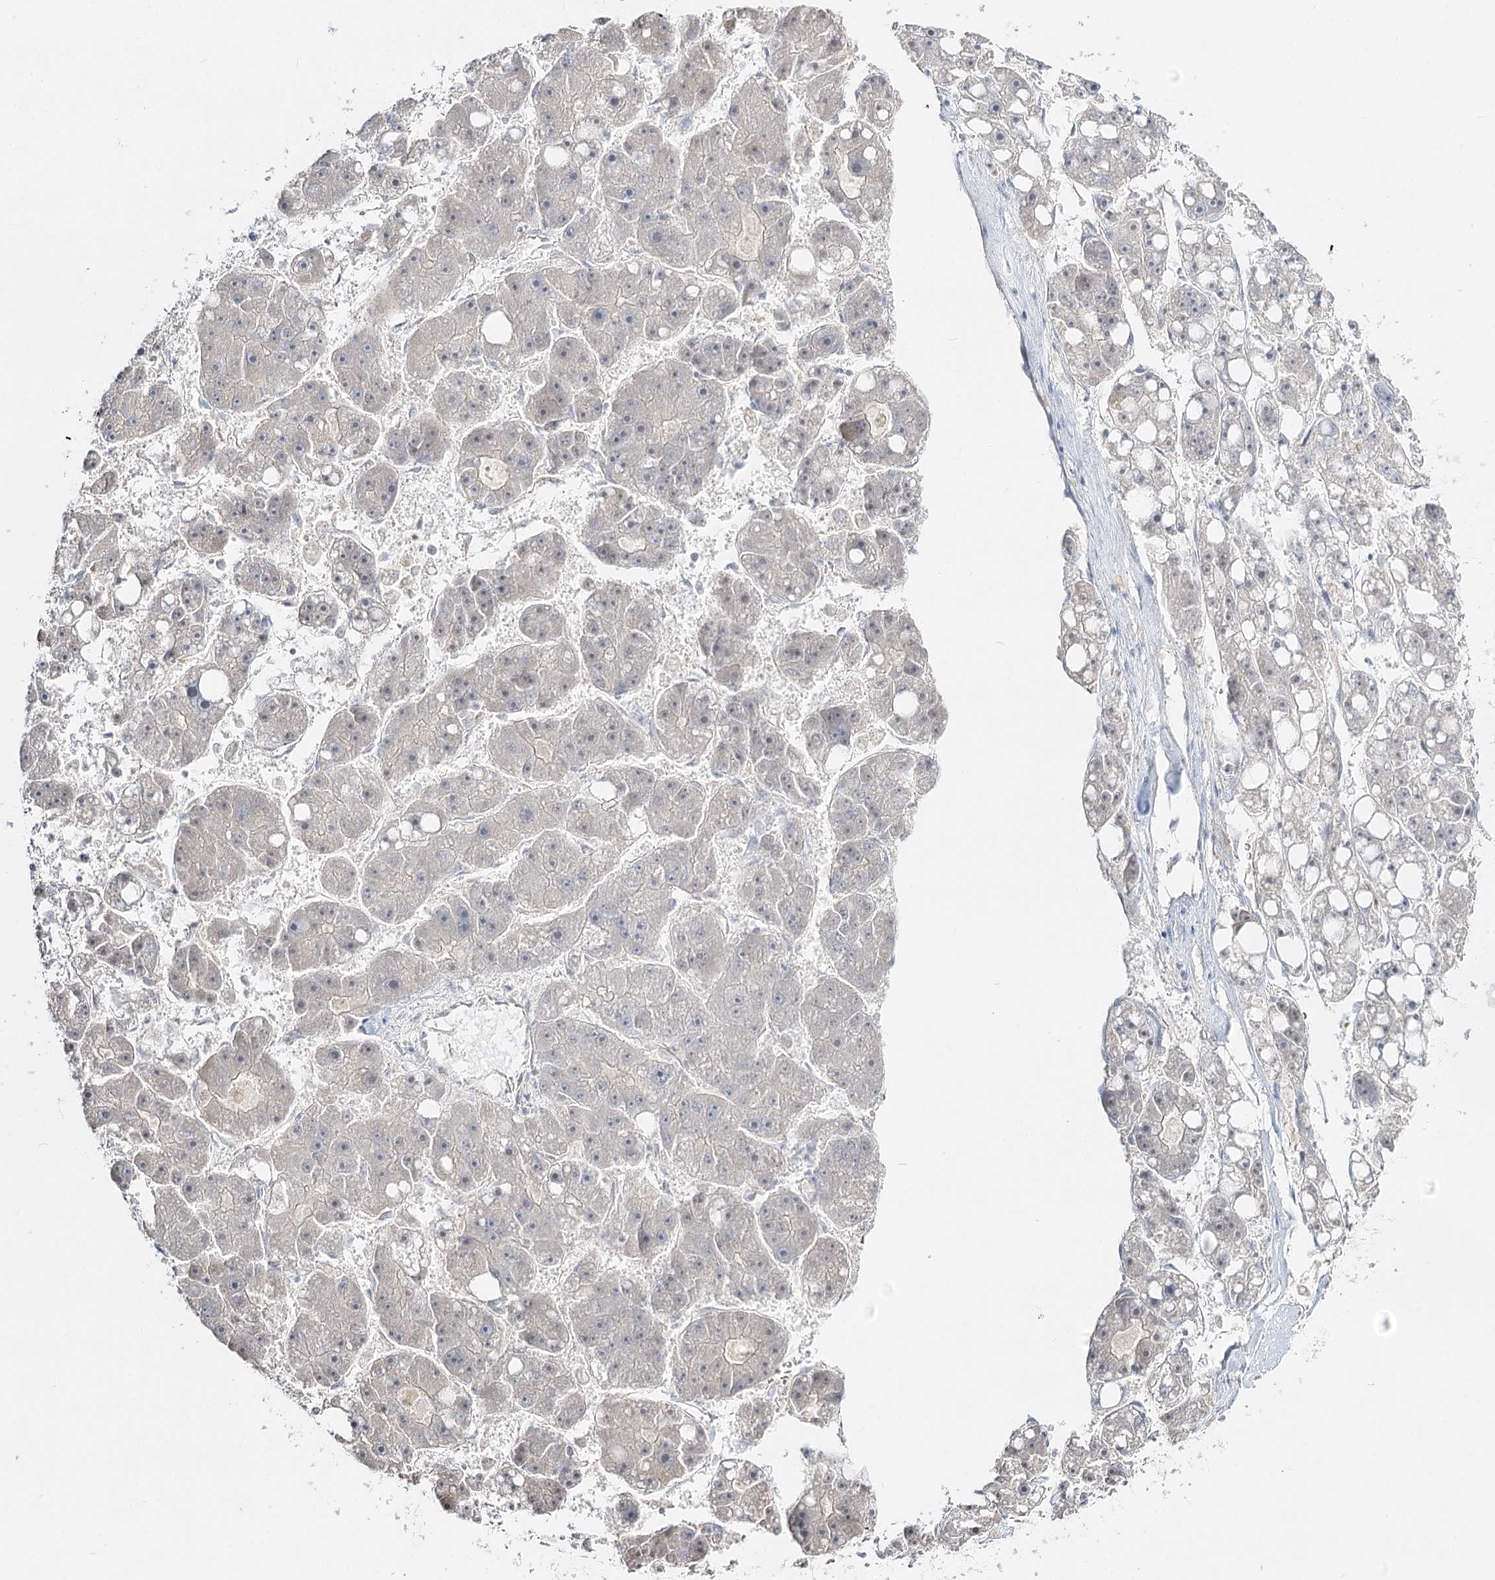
{"staining": {"intensity": "negative", "quantity": "none", "location": "none"}, "tissue": "liver cancer", "cell_type": "Tumor cells", "image_type": "cancer", "snomed": [{"axis": "morphology", "description": "Carcinoma, Hepatocellular, NOS"}, {"axis": "topography", "description": "Liver"}], "caption": "The IHC photomicrograph has no significant positivity in tumor cells of liver hepatocellular carcinoma tissue. (Stains: DAB (3,3'-diaminobenzidine) immunohistochemistry with hematoxylin counter stain, Microscopy: brightfield microscopy at high magnification).", "gene": "GUCY2C", "patient": {"sex": "female", "age": 61}}